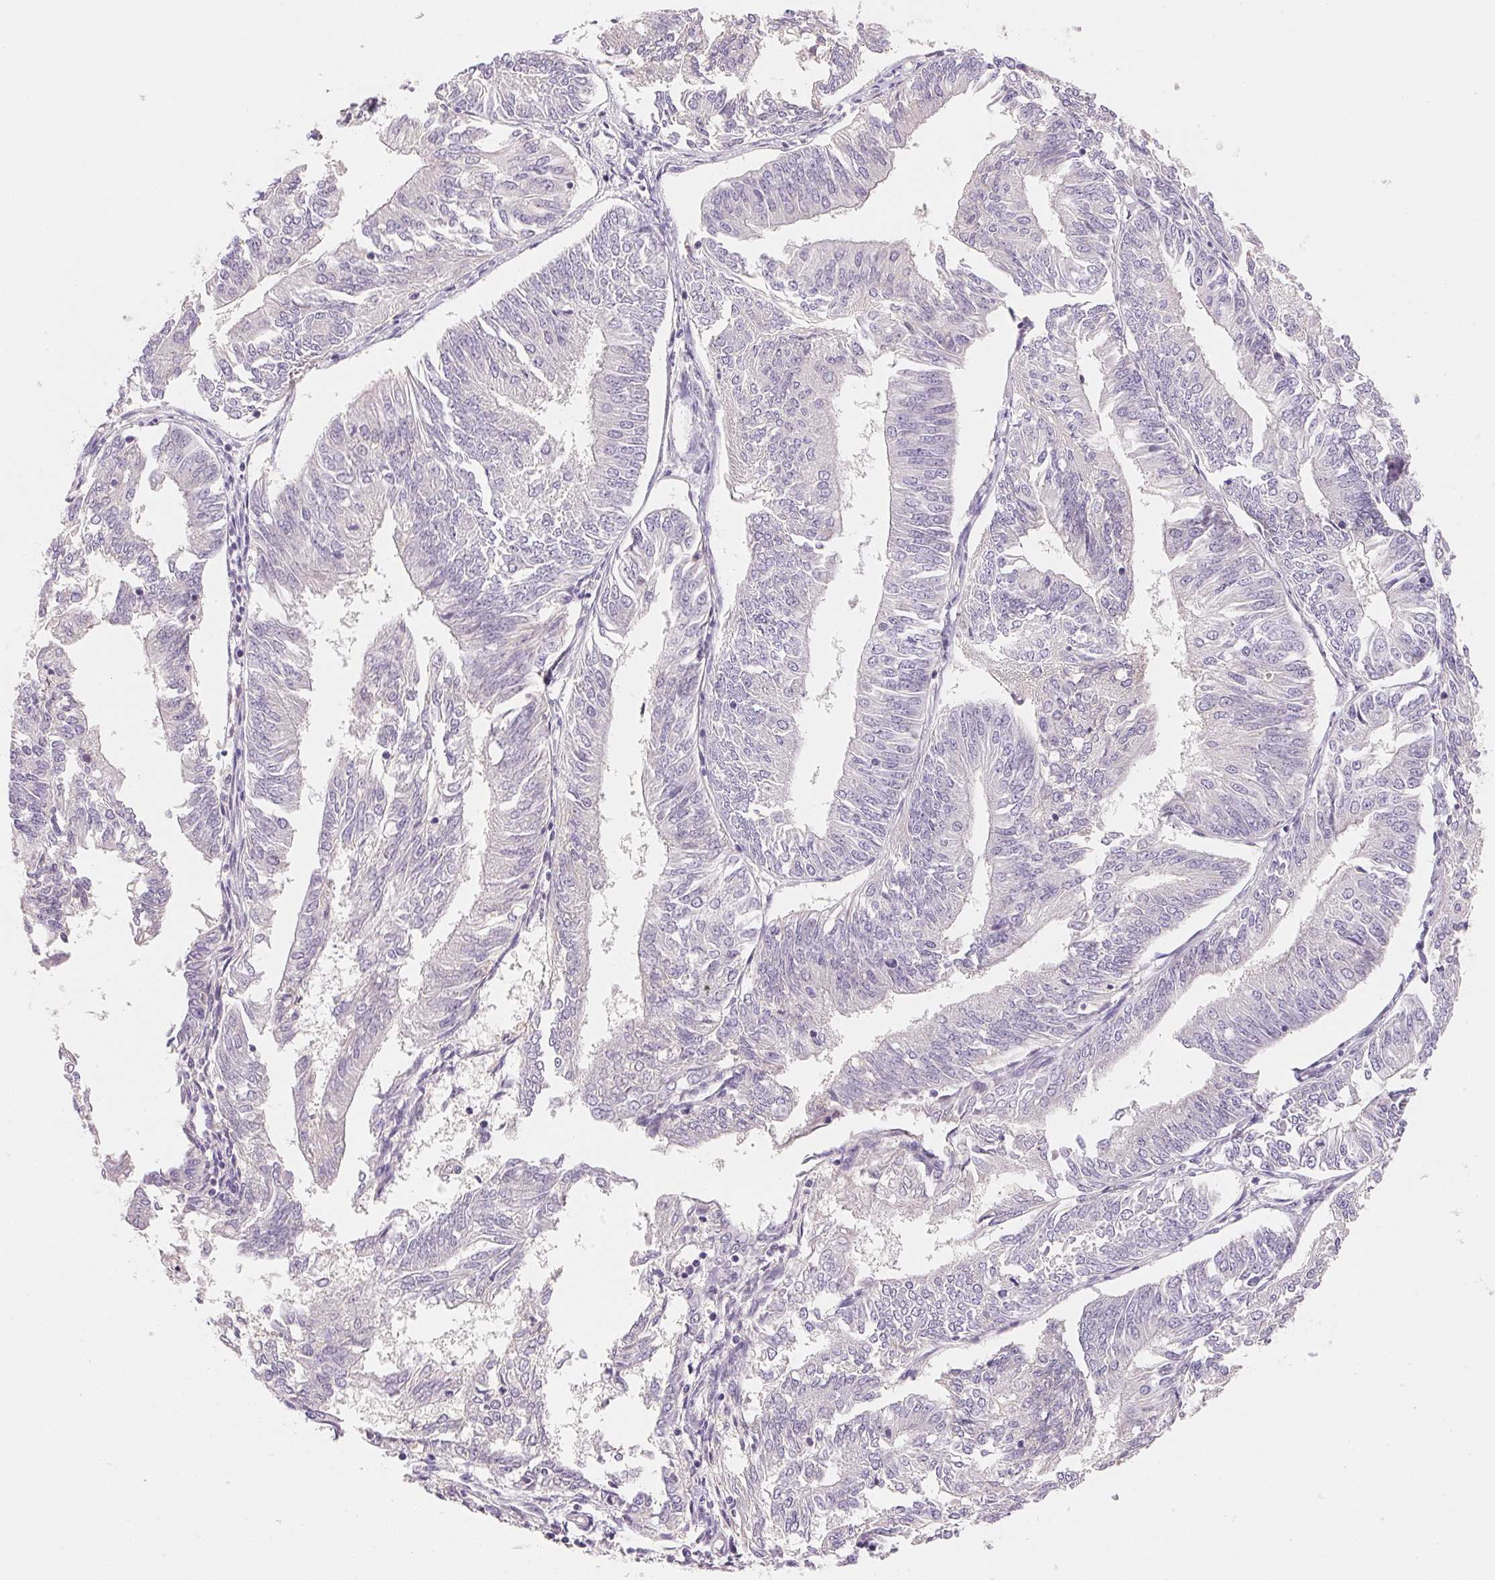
{"staining": {"intensity": "negative", "quantity": "none", "location": "none"}, "tissue": "endometrial cancer", "cell_type": "Tumor cells", "image_type": "cancer", "snomed": [{"axis": "morphology", "description": "Adenocarcinoma, NOS"}, {"axis": "topography", "description": "Endometrium"}], "caption": "Tumor cells show no significant positivity in adenocarcinoma (endometrial).", "gene": "MCOLN3", "patient": {"sex": "female", "age": 58}}